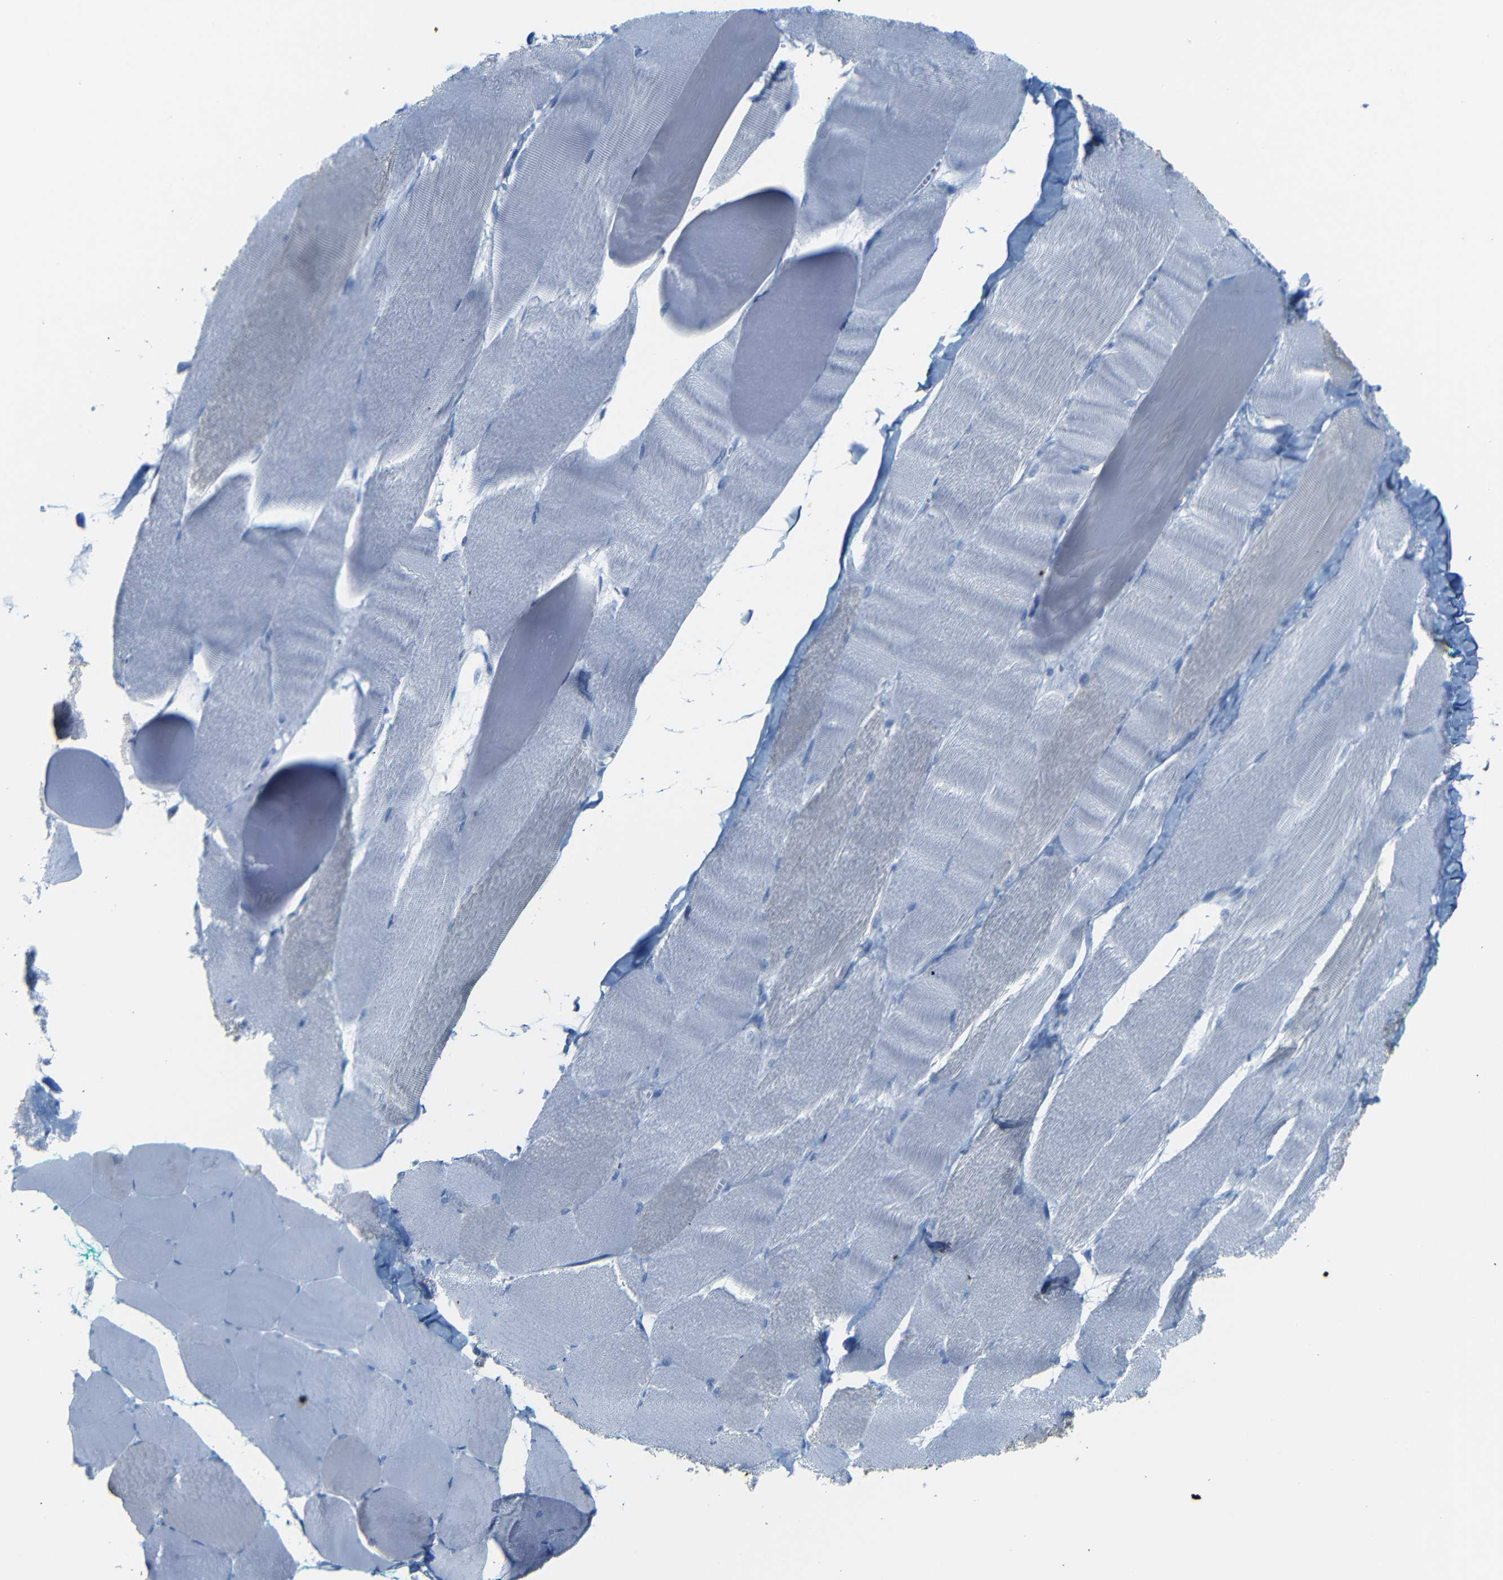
{"staining": {"intensity": "negative", "quantity": "none", "location": "none"}, "tissue": "skeletal muscle", "cell_type": "Myocytes", "image_type": "normal", "snomed": [{"axis": "morphology", "description": "Normal tissue, NOS"}, {"axis": "morphology", "description": "Squamous cell carcinoma, NOS"}, {"axis": "topography", "description": "Skeletal muscle"}], "caption": "DAB (3,3'-diaminobenzidine) immunohistochemical staining of benign human skeletal muscle exhibits no significant expression in myocytes. (Brightfield microscopy of DAB (3,3'-diaminobenzidine) immunohistochemistry at high magnification).", "gene": "FCRL1", "patient": {"sex": "male", "age": 51}}